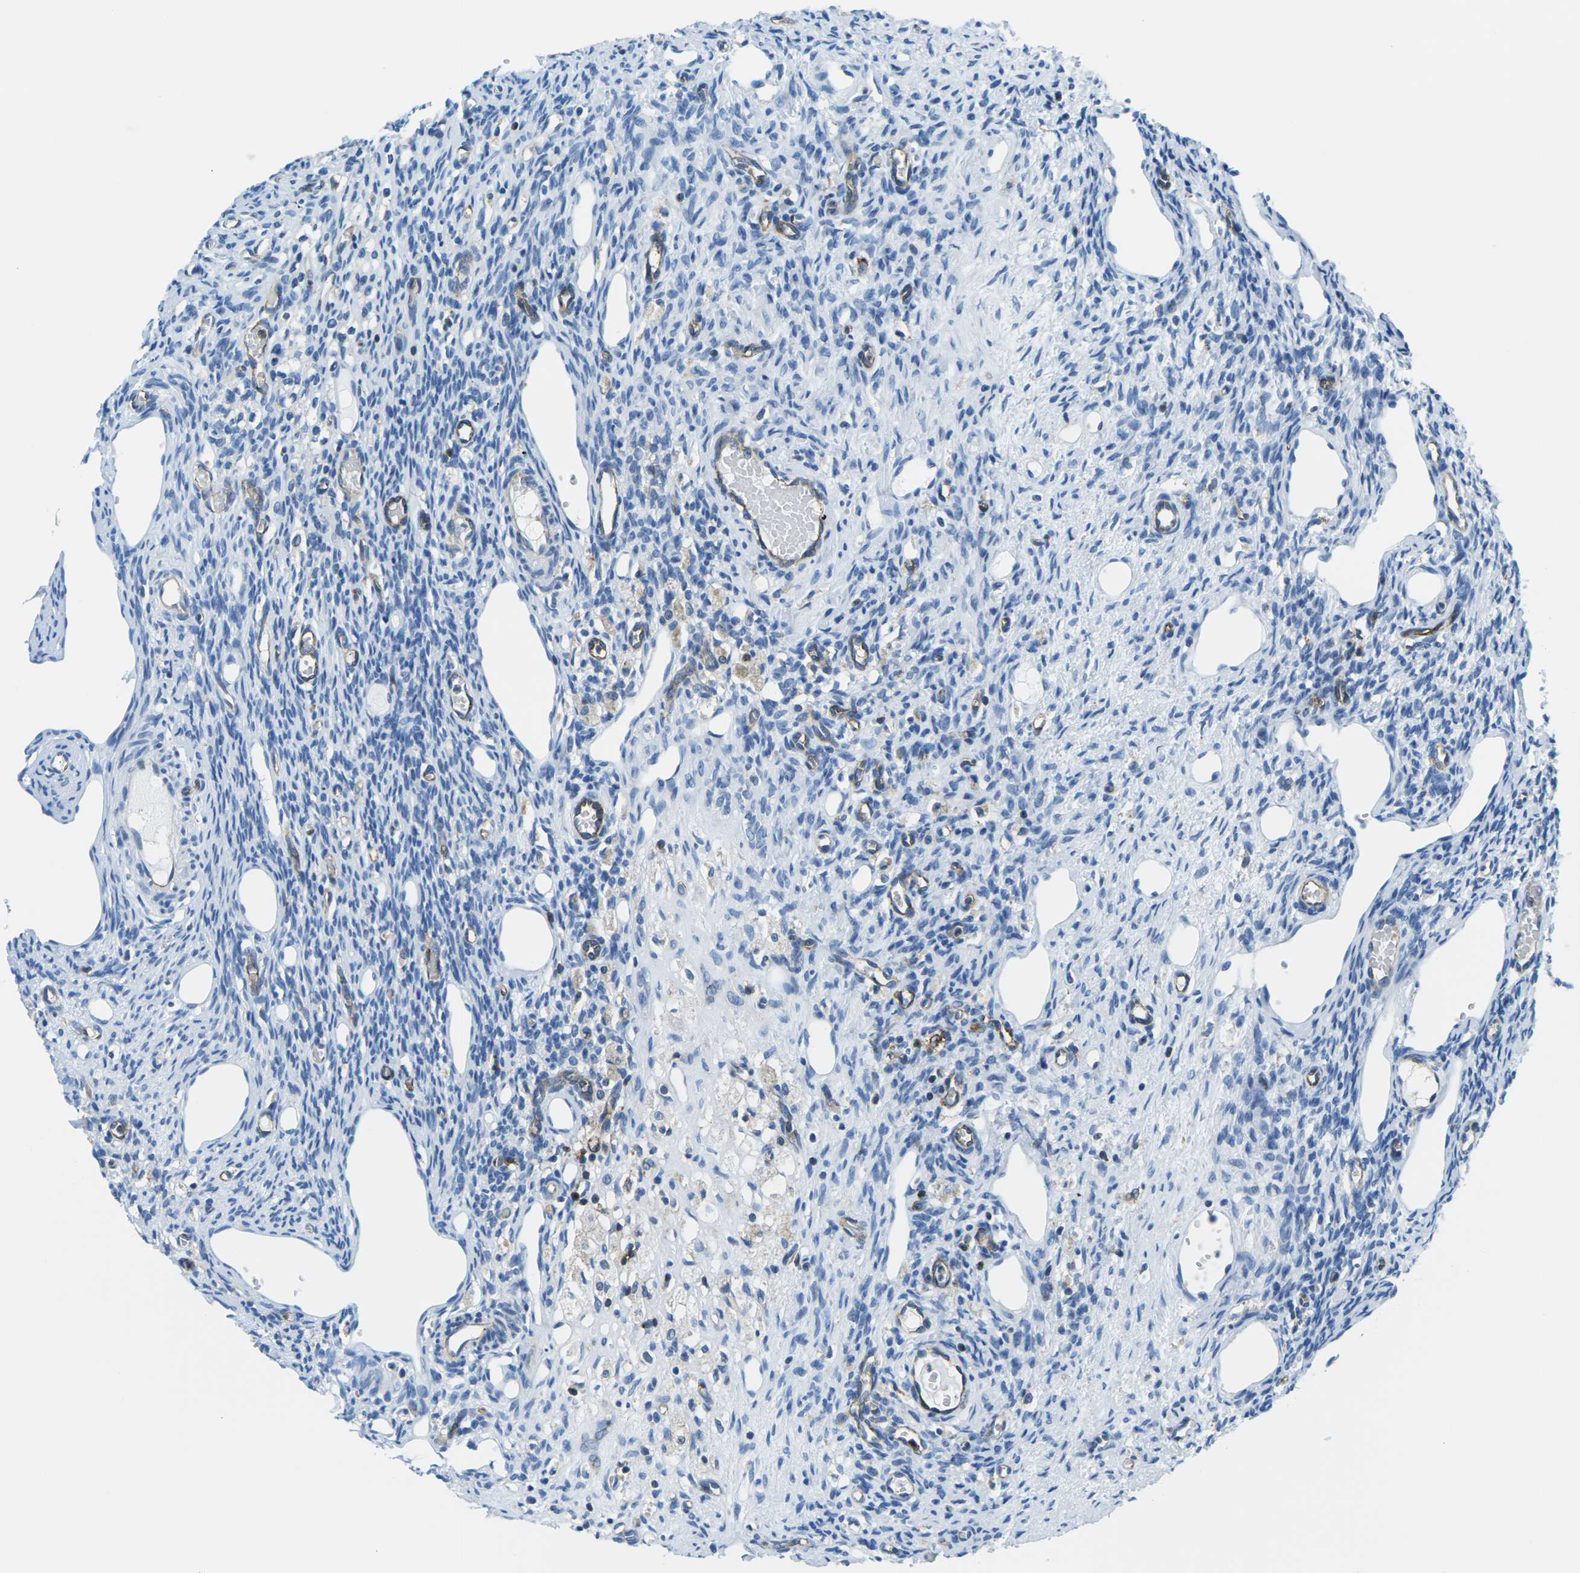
{"staining": {"intensity": "negative", "quantity": "none", "location": "none"}, "tissue": "ovary", "cell_type": "Ovarian stroma cells", "image_type": "normal", "snomed": [{"axis": "morphology", "description": "Normal tissue, NOS"}, {"axis": "topography", "description": "Ovary"}], "caption": "The image exhibits no significant staining in ovarian stroma cells of ovary.", "gene": "SOCS4", "patient": {"sex": "female", "age": 33}}